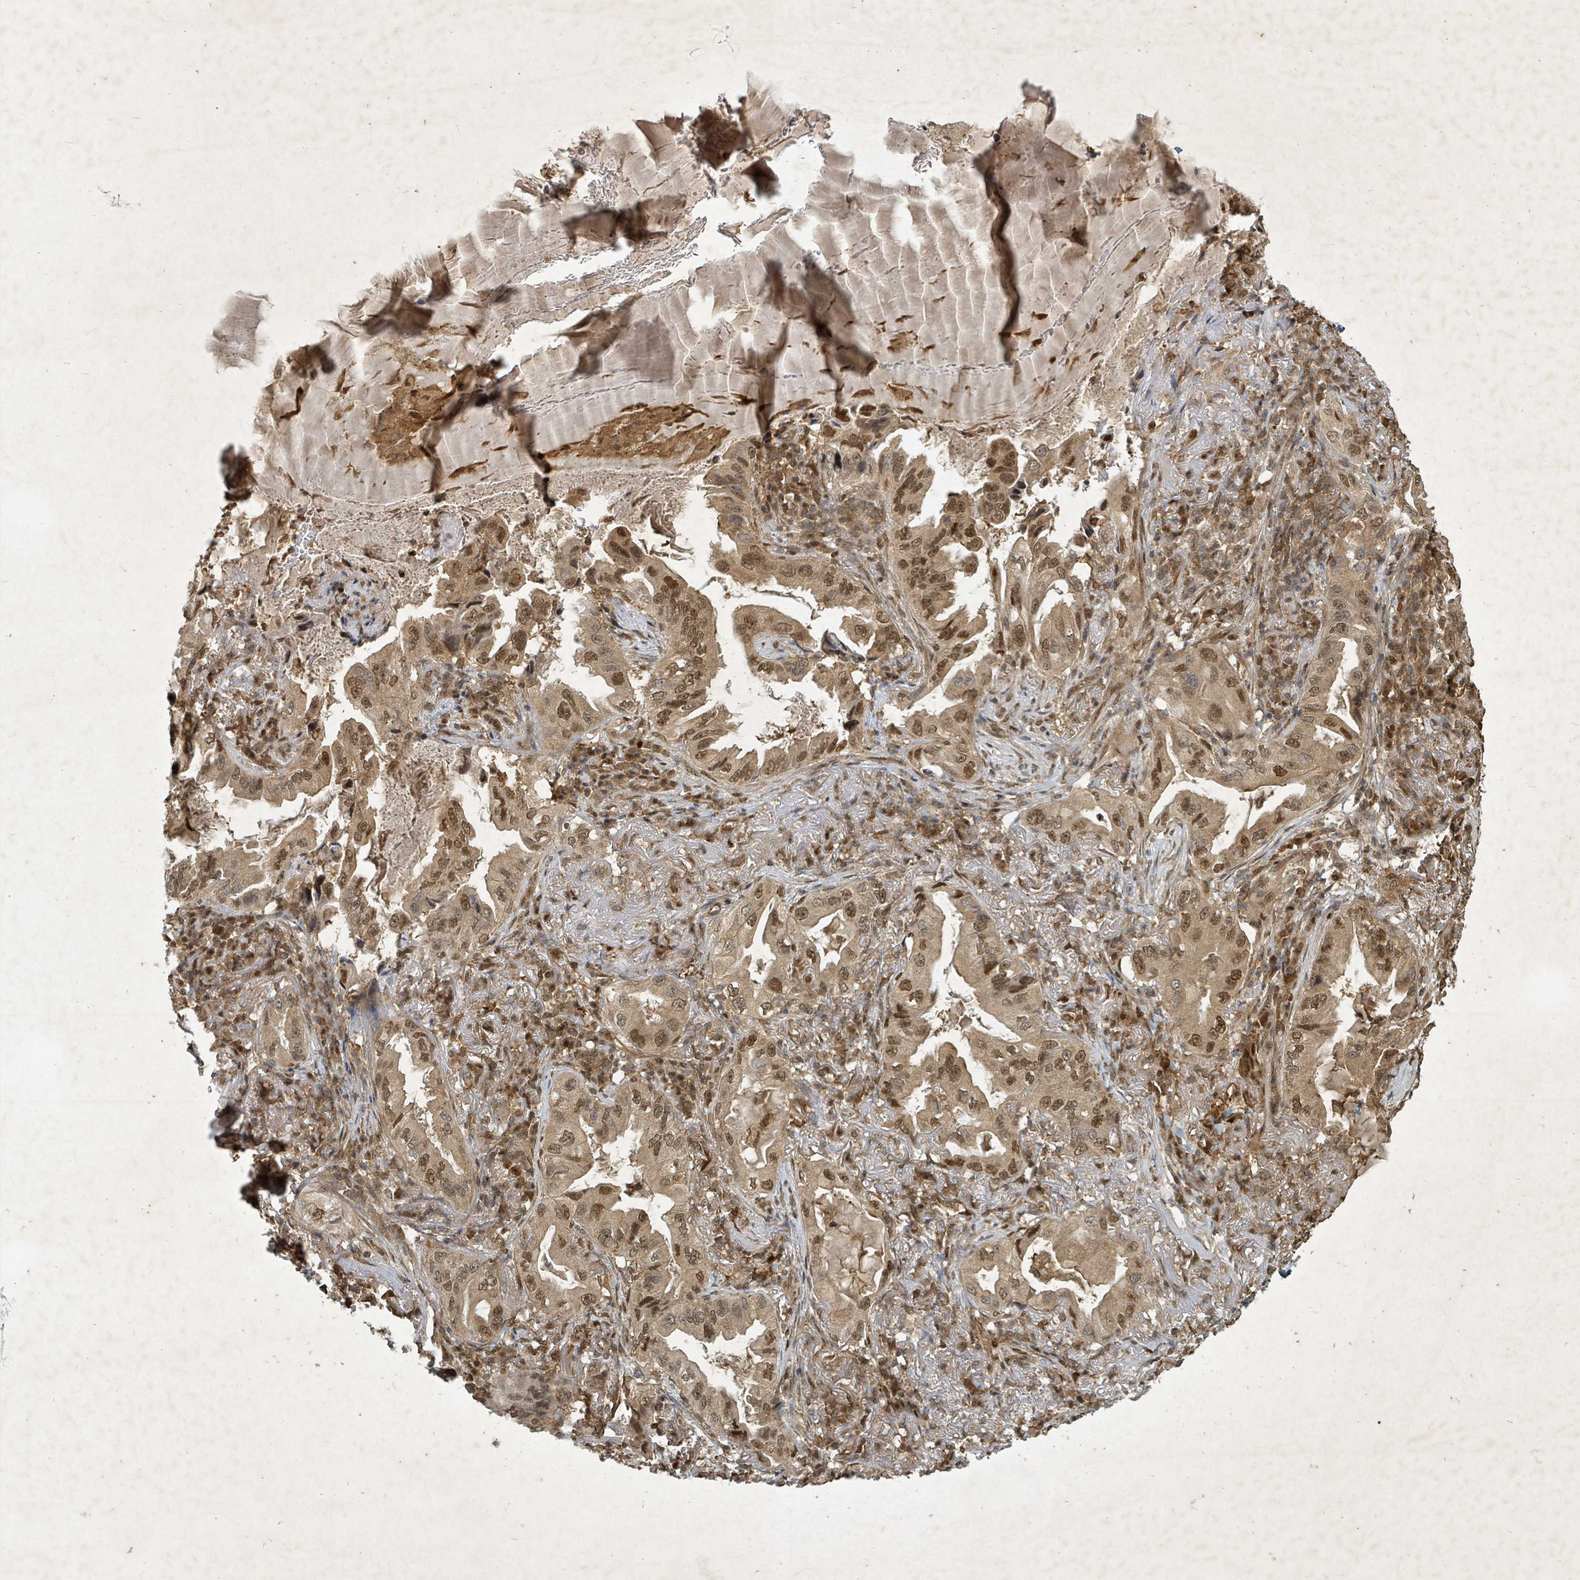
{"staining": {"intensity": "moderate", "quantity": ">75%", "location": "cytoplasmic/membranous,nuclear"}, "tissue": "lung cancer", "cell_type": "Tumor cells", "image_type": "cancer", "snomed": [{"axis": "morphology", "description": "Adenocarcinoma, NOS"}, {"axis": "topography", "description": "Lung"}], "caption": "DAB (3,3'-diaminobenzidine) immunohistochemical staining of human lung cancer (adenocarcinoma) demonstrates moderate cytoplasmic/membranous and nuclear protein staining in about >75% of tumor cells. (Stains: DAB in brown, nuclei in blue, Microscopy: brightfield microscopy at high magnification).", "gene": "KDM4E", "patient": {"sex": "female", "age": 69}}